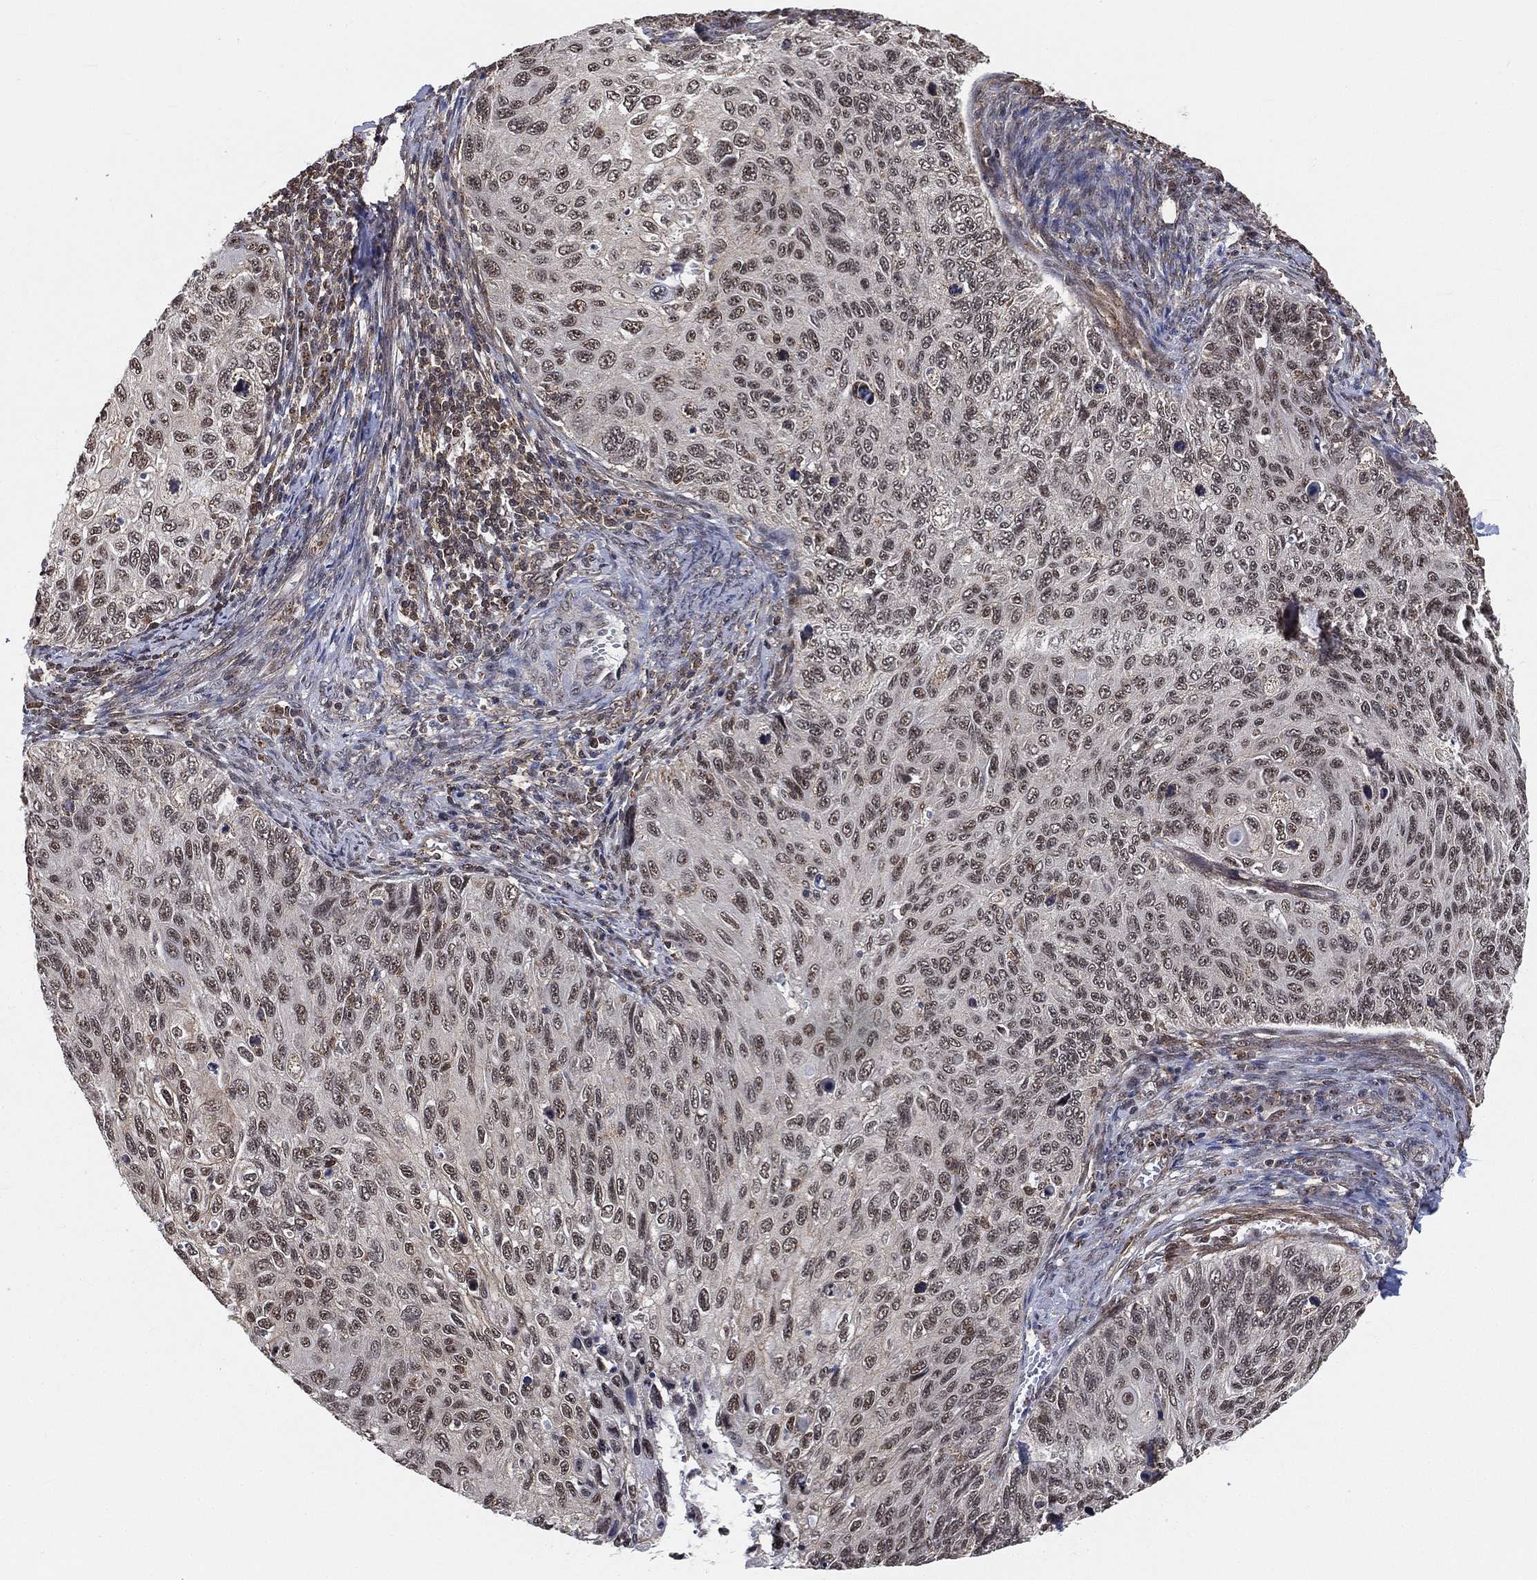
{"staining": {"intensity": "moderate", "quantity": "25%-75%", "location": "nuclear"}, "tissue": "cervical cancer", "cell_type": "Tumor cells", "image_type": "cancer", "snomed": [{"axis": "morphology", "description": "Squamous cell carcinoma, NOS"}, {"axis": "topography", "description": "Cervix"}], "caption": "IHC (DAB) staining of cervical cancer reveals moderate nuclear protein positivity in approximately 25%-75% of tumor cells.", "gene": "RSRC2", "patient": {"sex": "female", "age": 70}}